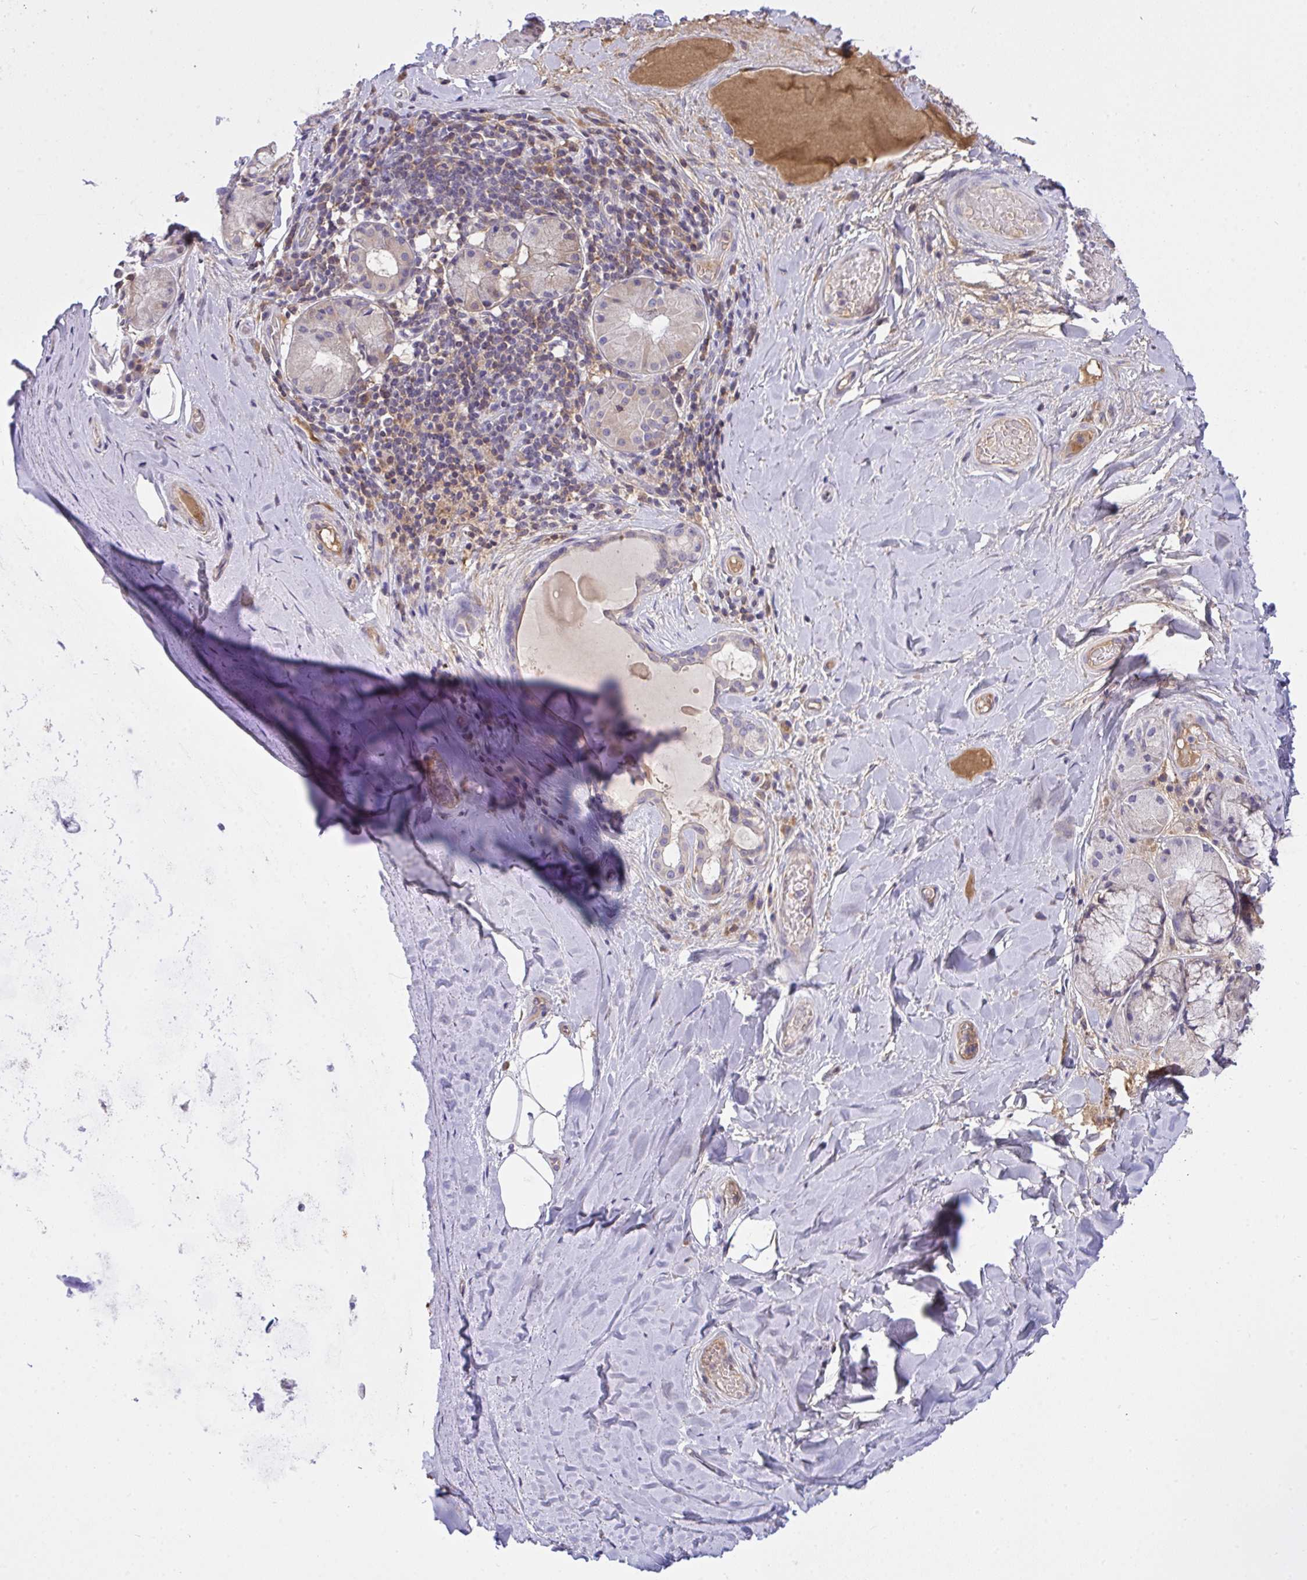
{"staining": {"intensity": "negative", "quantity": "none", "location": "none"}, "tissue": "adipose tissue", "cell_type": "Adipocytes", "image_type": "normal", "snomed": [{"axis": "morphology", "description": "Normal tissue, NOS"}, {"axis": "topography", "description": "Cartilage tissue"}, {"axis": "topography", "description": "Bronchus"}], "caption": "Adipocytes are negative for brown protein staining in unremarkable adipose tissue. Nuclei are stained in blue.", "gene": "ZNF581", "patient": {"sex": "male", "age": 64}}